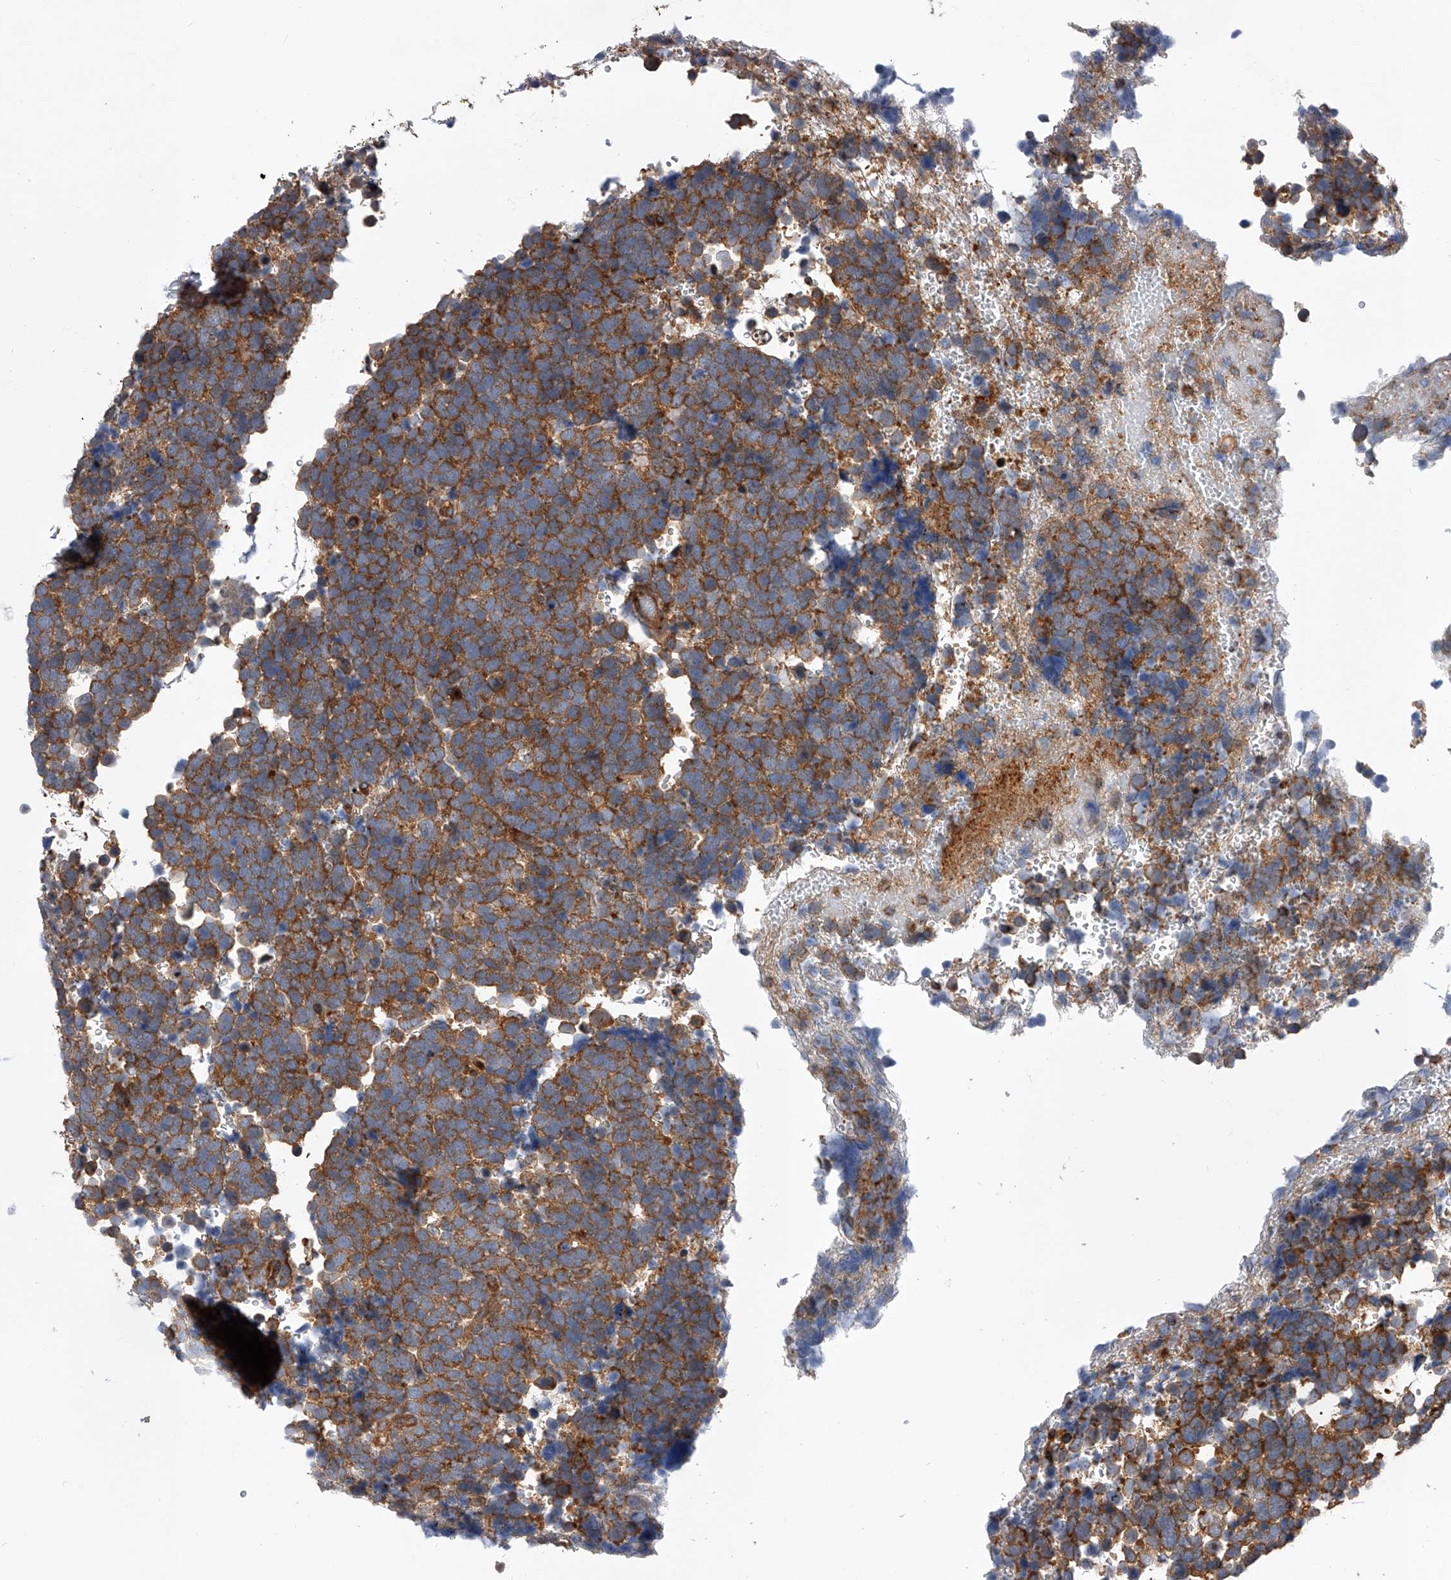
{"staining": {"intensity": "strong", "quantity": ">75%", "location": "cytoplasmic/membranous"}, "tissue": "urothelial cancer", "cell_type": "Tumor cells", "image_type": "cancer", "snomed": [{"axis": "morphology", "description": "Urothelial carcinoma, High grade"}, {"axis": "topography", "description": "Urinary bladder"}], "caption": "Urothelial cancer stained with a brown dye shows strong cytoplasmic/membranous positive positivity in approximately >75% of tumor cells.", "gene": "CFAP410", "patient": {"sex": "female", "age": 82}}